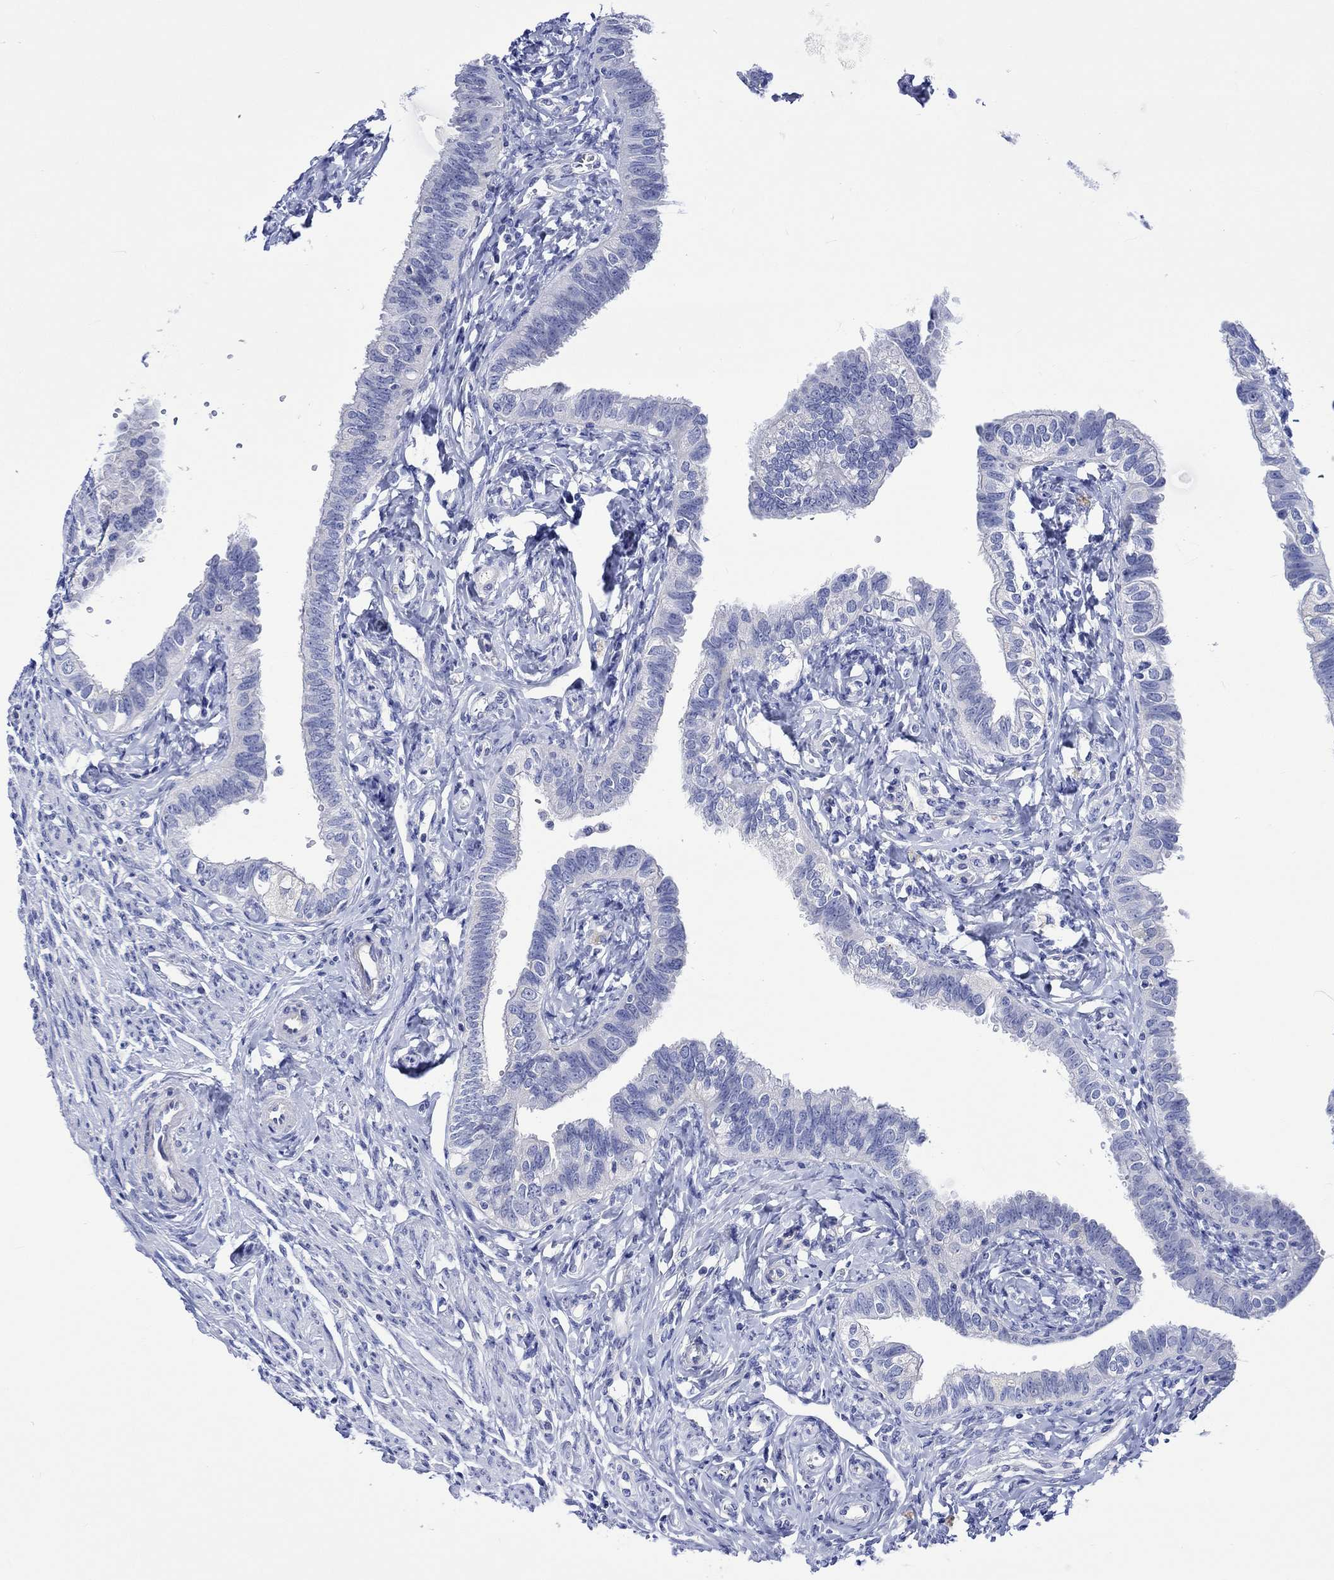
{"staining": {"intensity": "negative", "quantity": "none", "location": "none"}, "tissue": "fallopian tube", "cell_type": "Glandular cells", "image_type": "normal", "snomed": [{"axis": "morphology", "description": "Normal tissue, NOS"}, {"axis": "topography", "description": "Fallopian tube"}], "caption": "DAB (3,3'-diaminobenzidine) immunohistochemical staining of unremarkable fallopian tube exhibits no significant positivity in glandular cells. Nuclei are stained in blue.", "gene": "HARBI1", "patient": {"sex": "female", "age": 54}}